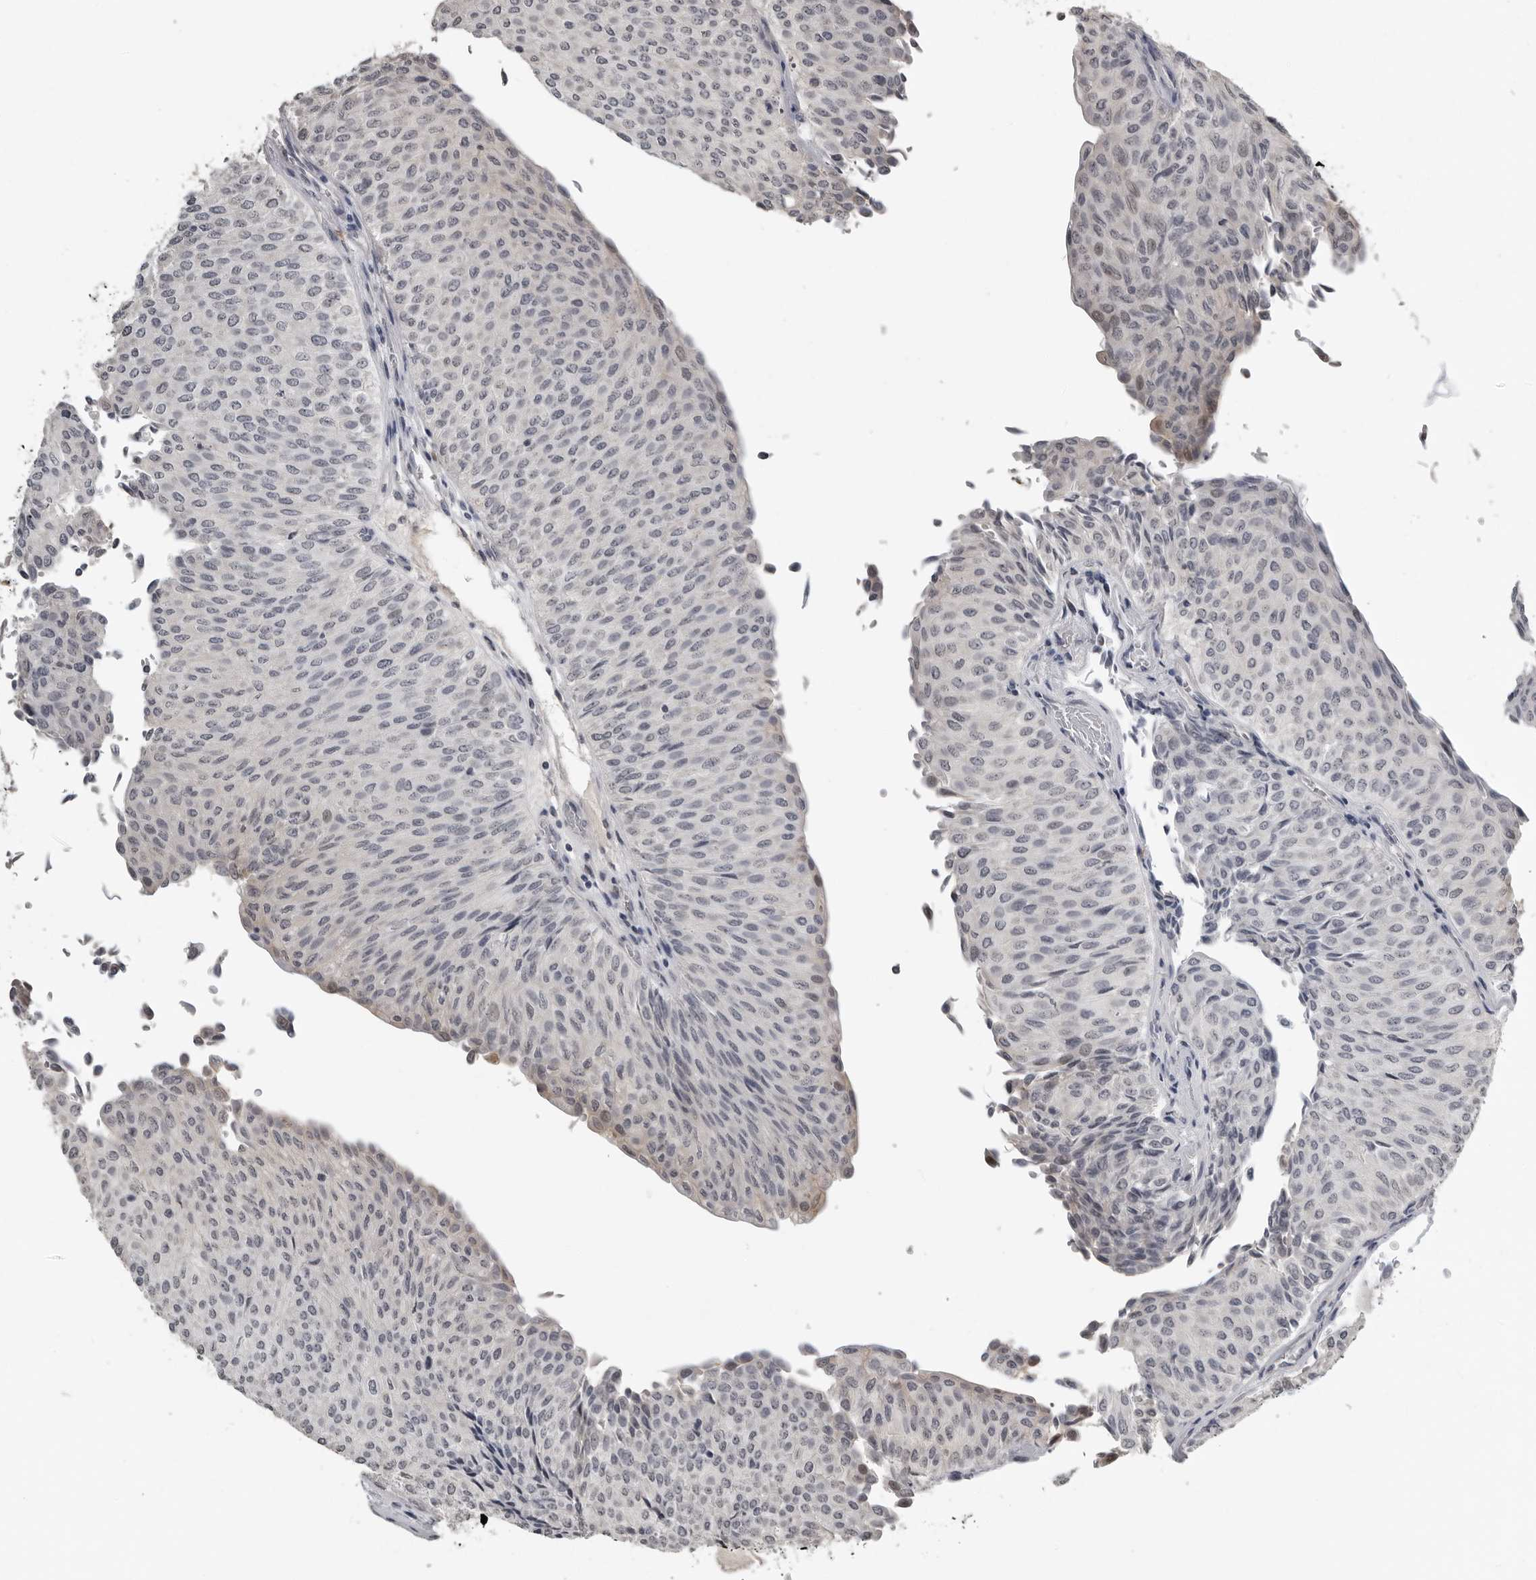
{"staining": {"intensity": "negative", "quantity": "none", "location": "none"}, "tissue": "urothelial cancer", "cell_type": "Tumor cells", "image_type": "cancer", "snomed": [{"axis": "morphology", "description": "Urothelial carcinoma, Low grade"}, {"axis": "topography", "description": "Urinary bladder"}], "caption": "This is an immunohistochemistry micrograph of human urothelial cancer. There is no staining in tumor cells.", "gene": "PRRX2", "patient": {"sex": "male", "age": 78}}